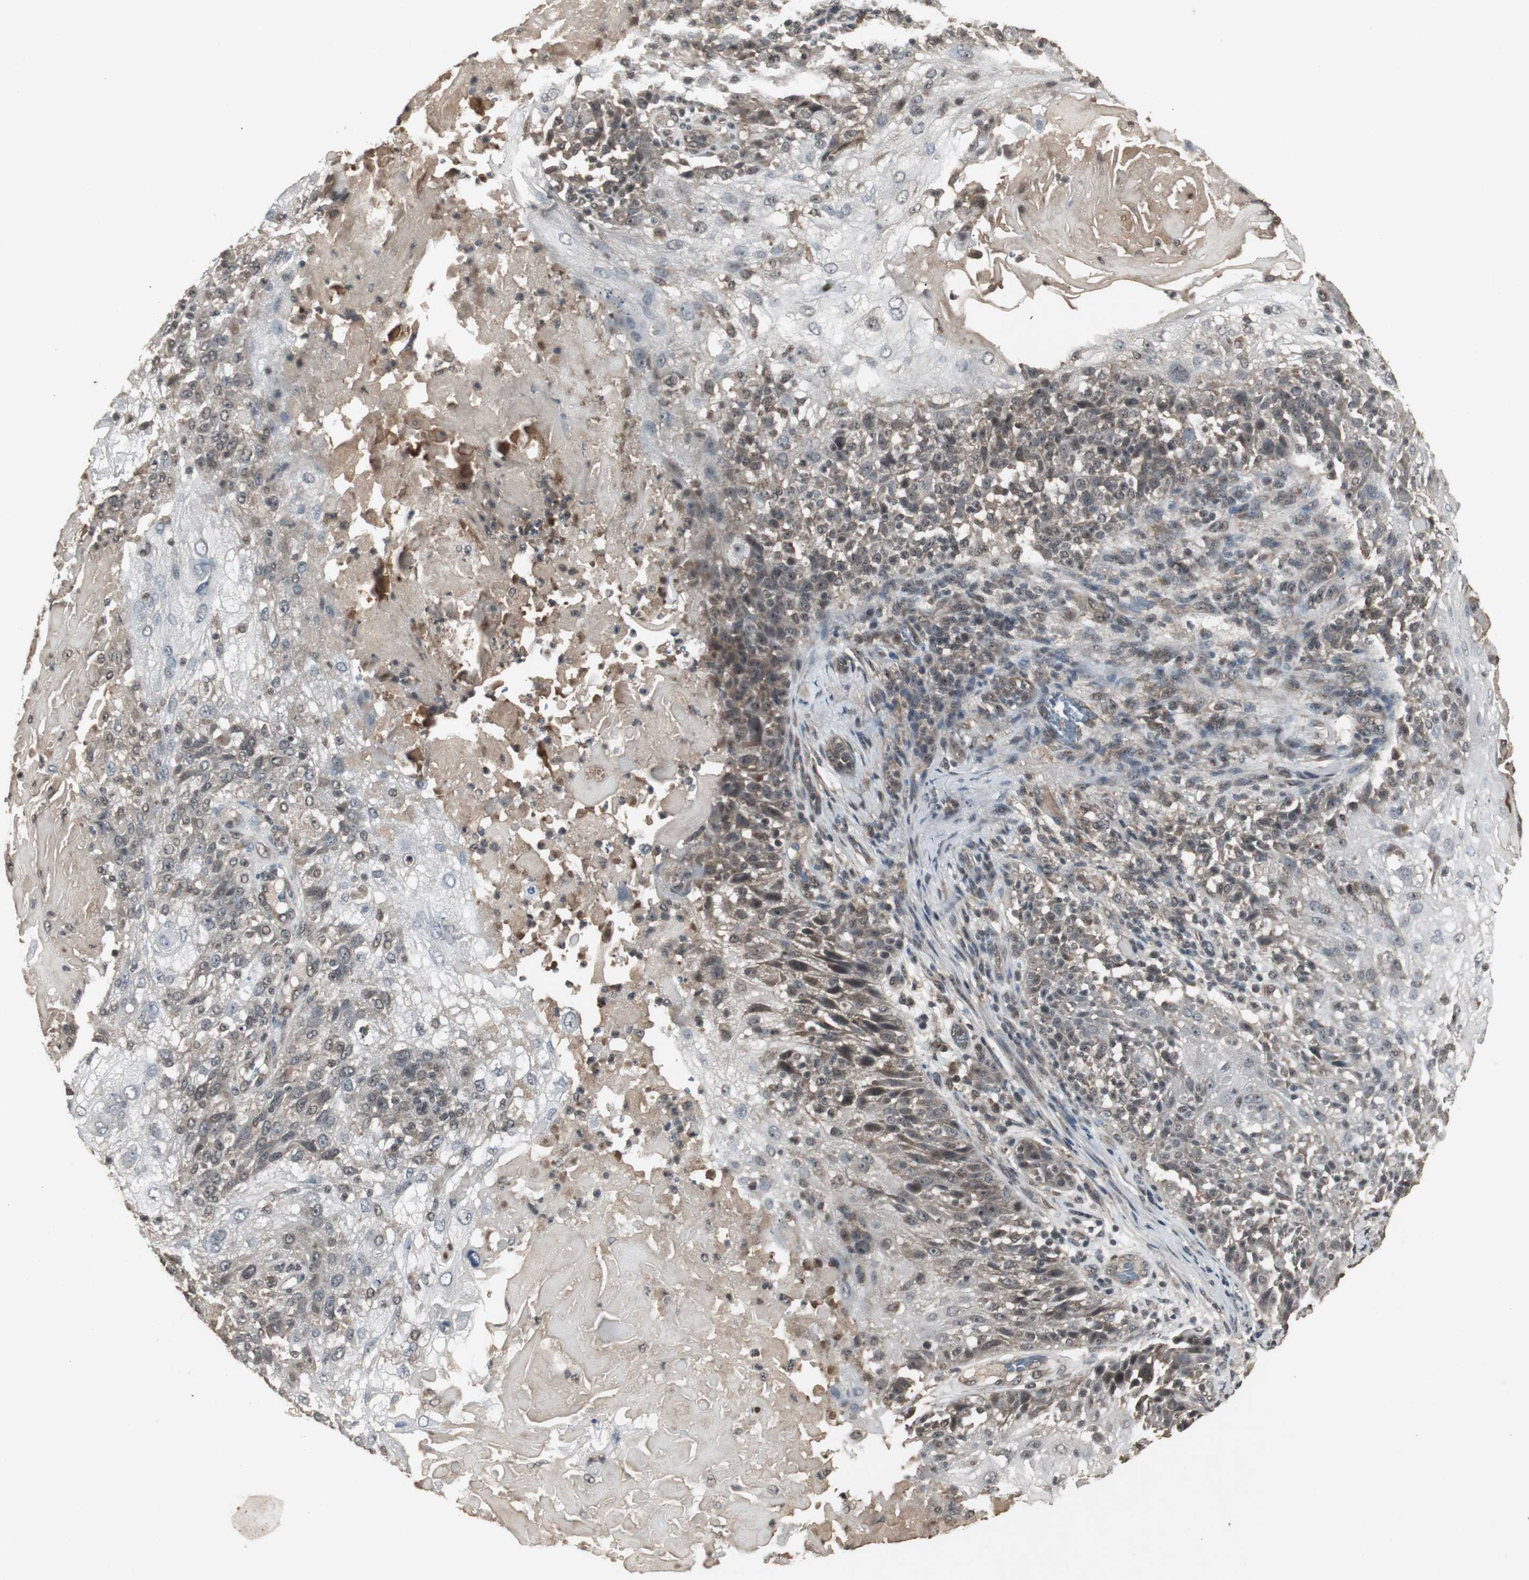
{"staining": {"intensity": "moderate", "quantity": "25%-75%", "location": "cytoplasmic/membranous,nuclear"}, "tissue": "skin cancer", "cell_type": "Tumor cells", "image_type": "cancer", "snomed": [{"axis": "morphology", "description": "Normal tissue, NOS"}, {"axis": "morphology", "description": "Squamous cell carcinoma, NOS"}, {"axis": "topography", "description": "Skin"}], "caption": "This is a micrograph of immunohistochemistry staining of skin squamous cell carcinoma, which shows moderate expression in the cytoplasmic/membranous and nuclear of tumor cells.", "gene": "EMX1", "patient": {"sex": "female", "age": 83}}